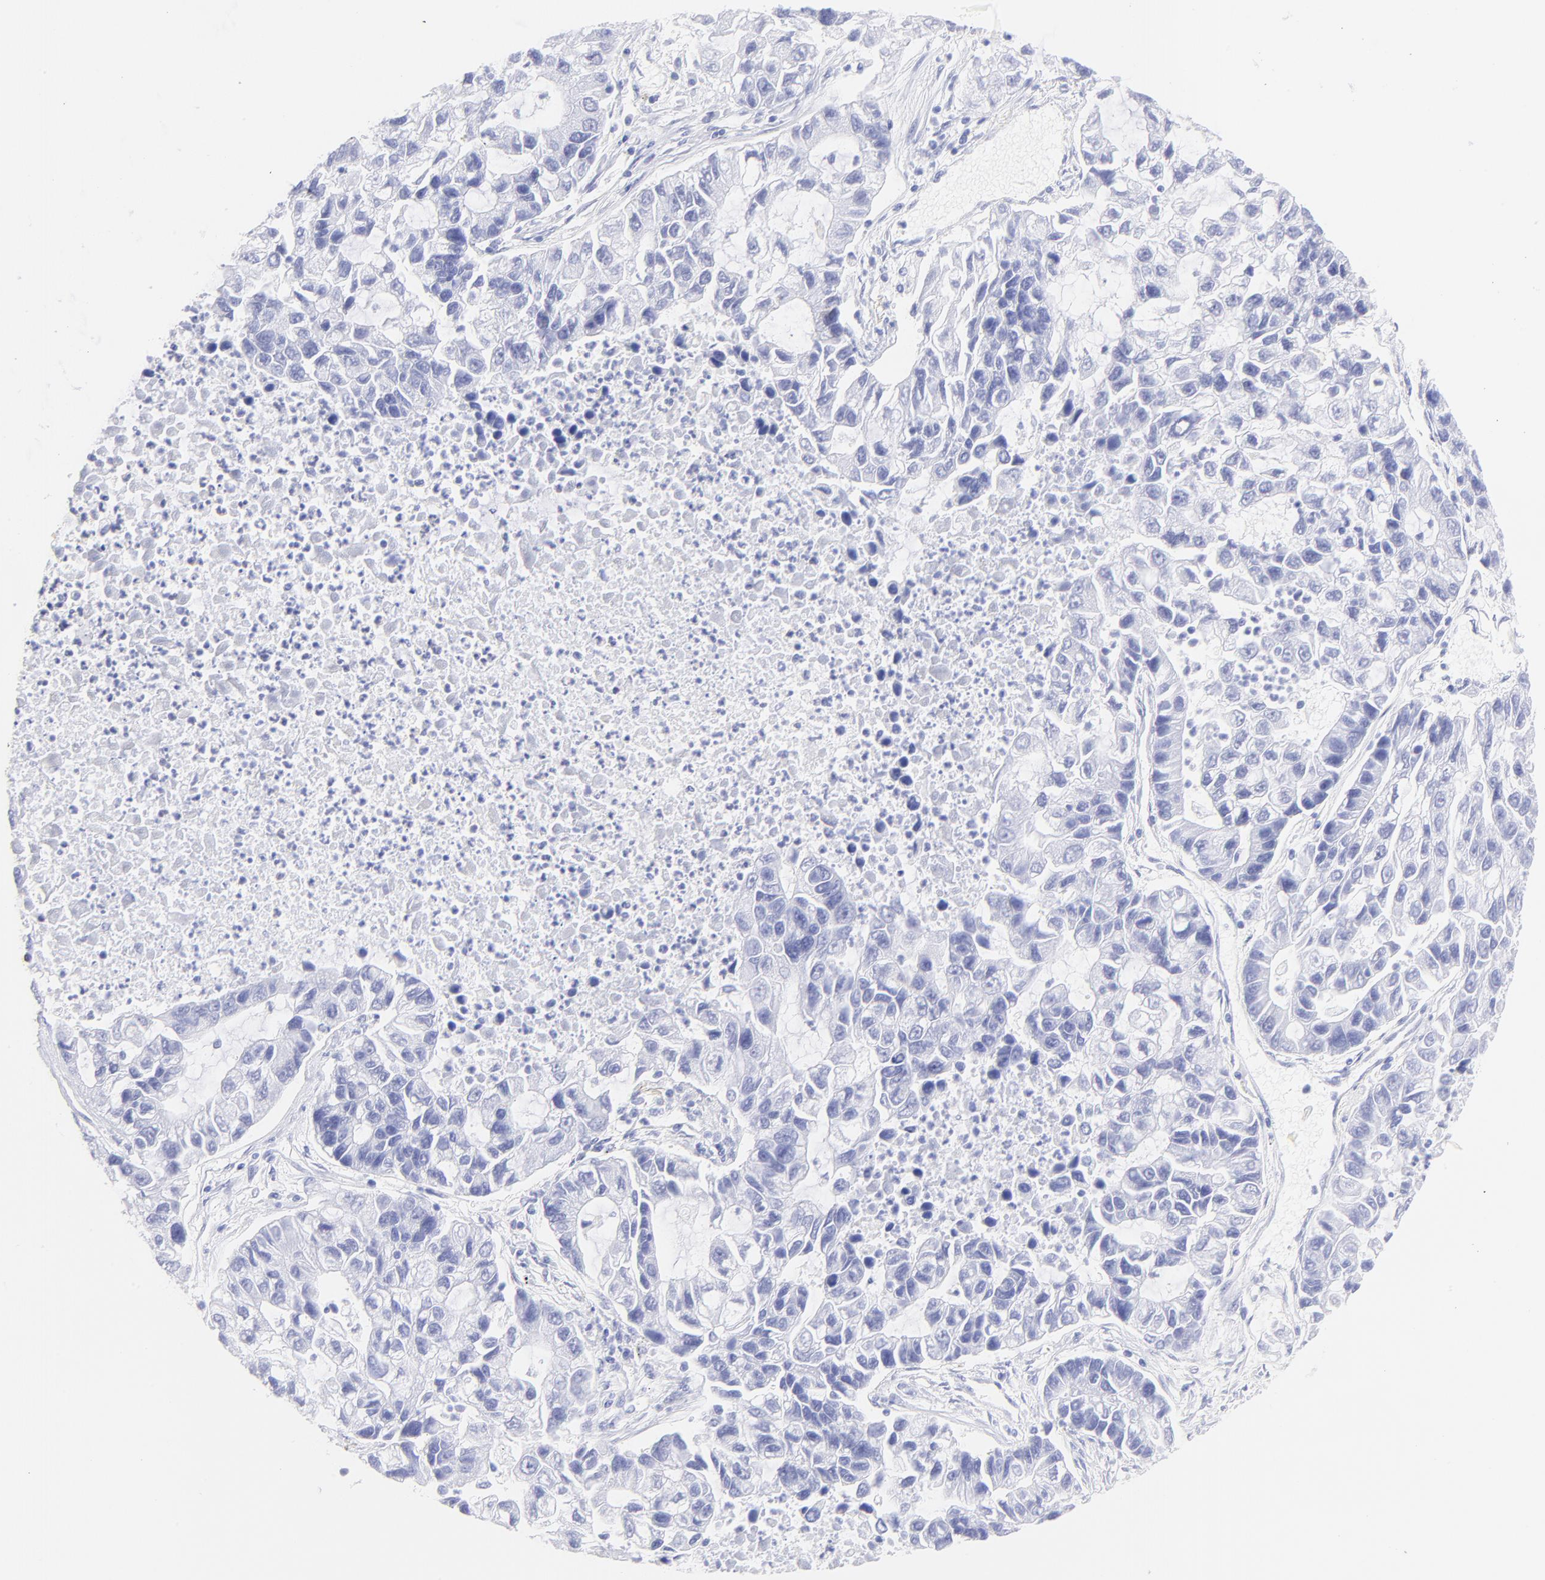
{"staining": {"intensity": "negative", "quantity": "none", "location": "none"}, "tissue": "lung cancer", "cell_type": "Tumor cells", "image_type": "cancer", "snomed": [{"axis": "morphology", "description": "Adenocarcinoma, NOS"}, {"axis": "topography", "description": "Lung"}], "caption": "DAB (3,3'-diaminobenzidine) immunohistochemical staining of human lung cancer (adenocarcinoma) displays no significant expression in tumor cells.", "gene": "IRAG2", "patient": {"sex": "female", "age": 51}}